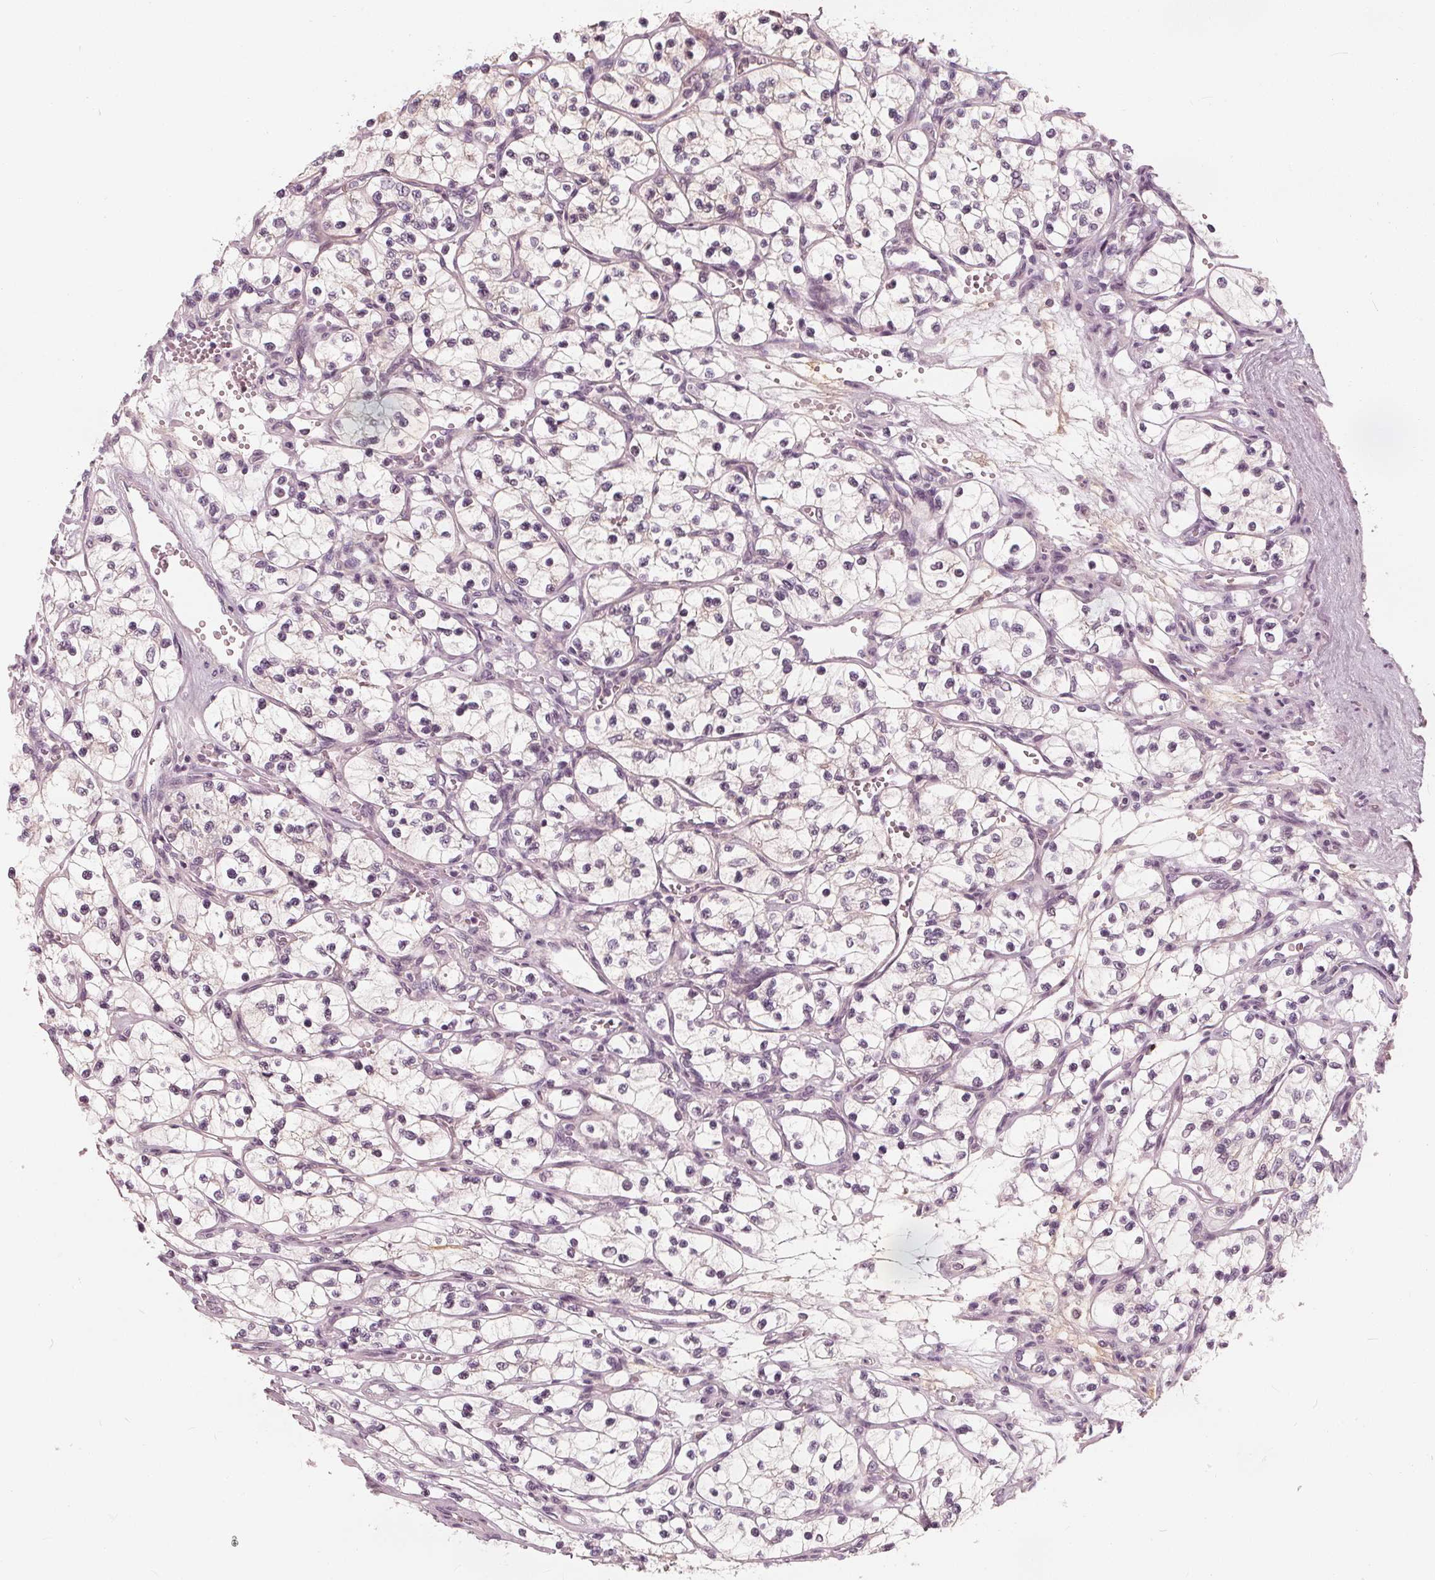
{"staining": {"intensity": "negative", "quantity": "none", "location": "none"}, "tissue": "renal cancer", "cell_type": "Tumor cells", "image_type": "cancer", "snomed": [{"axis": "morphology", "description": "Adenocarcinoma, NOS"}, {"axis": "topography", "description": "Kidney"}], "caption": "Tumor cells show no significant protein staining in renal cancer.", "gene": "SAT2", "patient": {"sex": "female", "age": 69}}